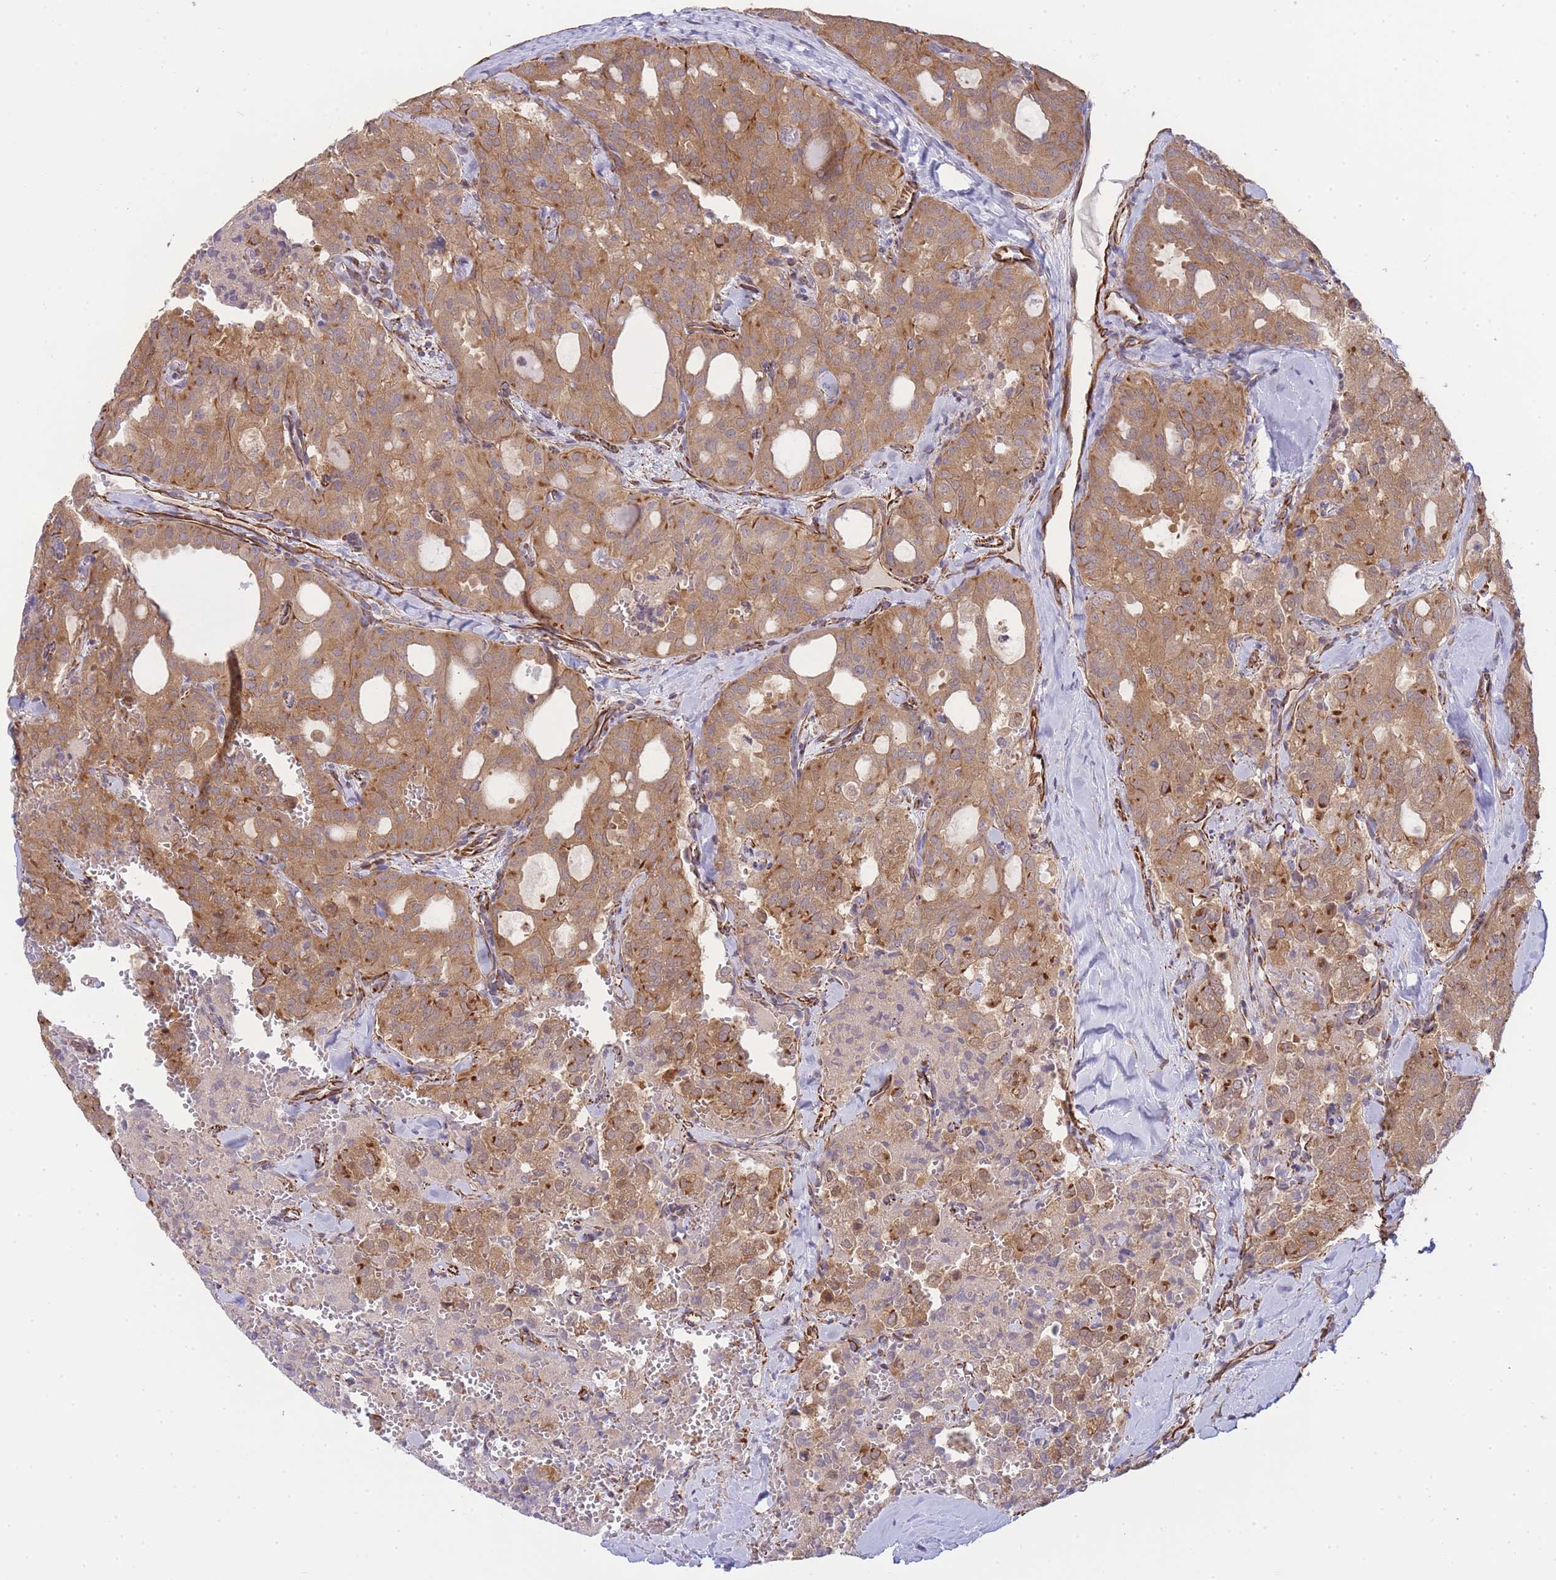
{"staining": {"intensity": "moderate", "quantity": ">75%", "location": "cytoplasmic/membranous"}, "tissue": "thyroid cancer", "cell_type": "Tumor cells", "image_type": "cancer", "snomed": [{"axis": "morphology", "description": "Follicular adenoma carcinoma, NOS"}, {"axis": "topography", "description": "Thyroid gland"}], "caption": "Brown immunohistochemical staining in thyroid follicular adenoma carcinoma displays moderate cytoplasmic/membranous expression in approximately >75% of tumor cells. Immunohistochemistry stains the protein of interest in brown and the nuclei are stained blue.", "gene": "ECPAS", "patient": {"sex": "male", "age": 75}}